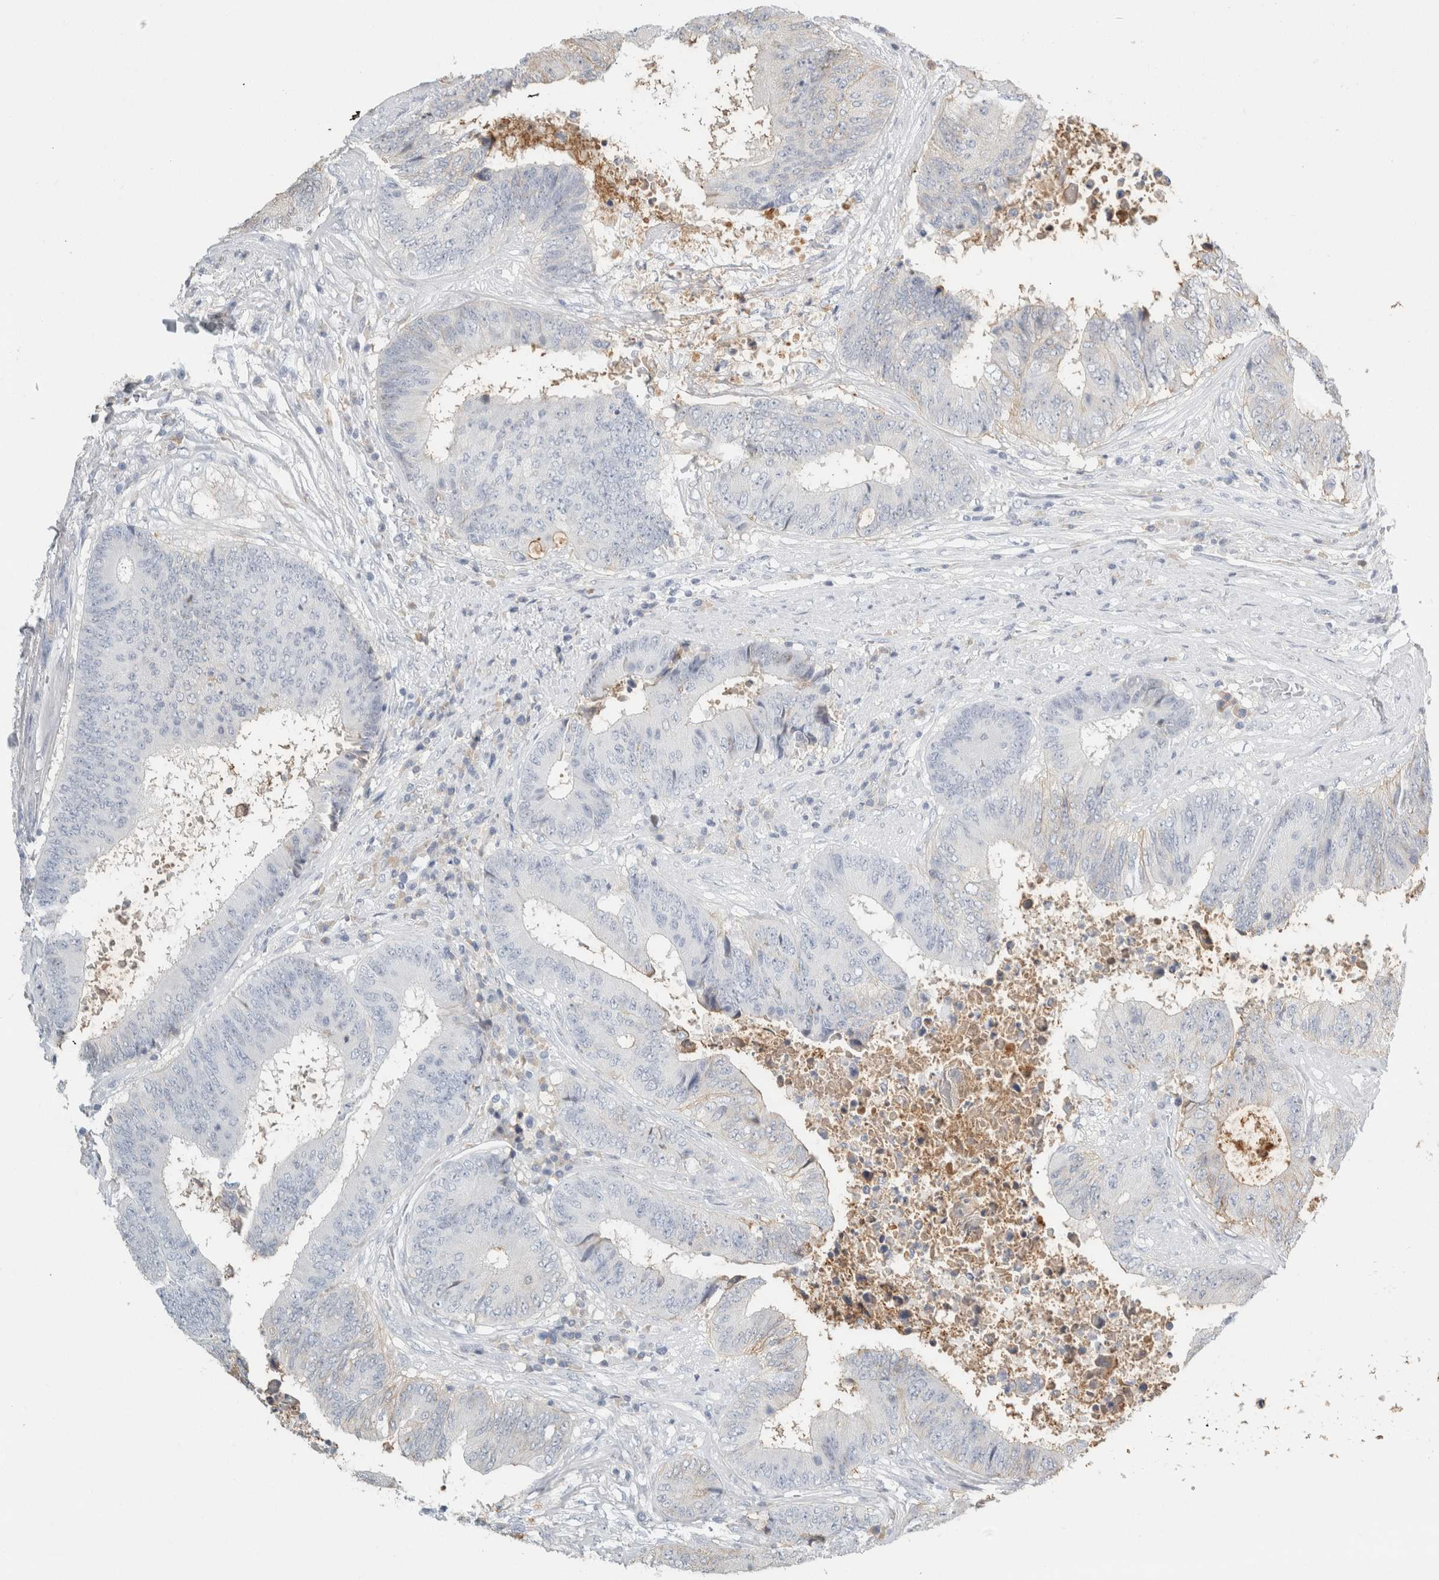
{"staining": {"intensity": "negative", "quantity": "none", "location": "none"}, "tissue": "colorectal cancer", "cell_type": "Tumor cells", "image_type": "cancer", "snomed": [{"axis": "morphology", "description": "Adenocarcinoma, NOS"}, {"axis": "topography", "description": "Rectum"}], "caption": "Colorectal cancer (adenocarcinoma) stained for a protein using immunohistochemistry demonstrates no expression tumor cells.", "gene": "TSPAN8", "patient": {"sex": "male", "age": 72}}